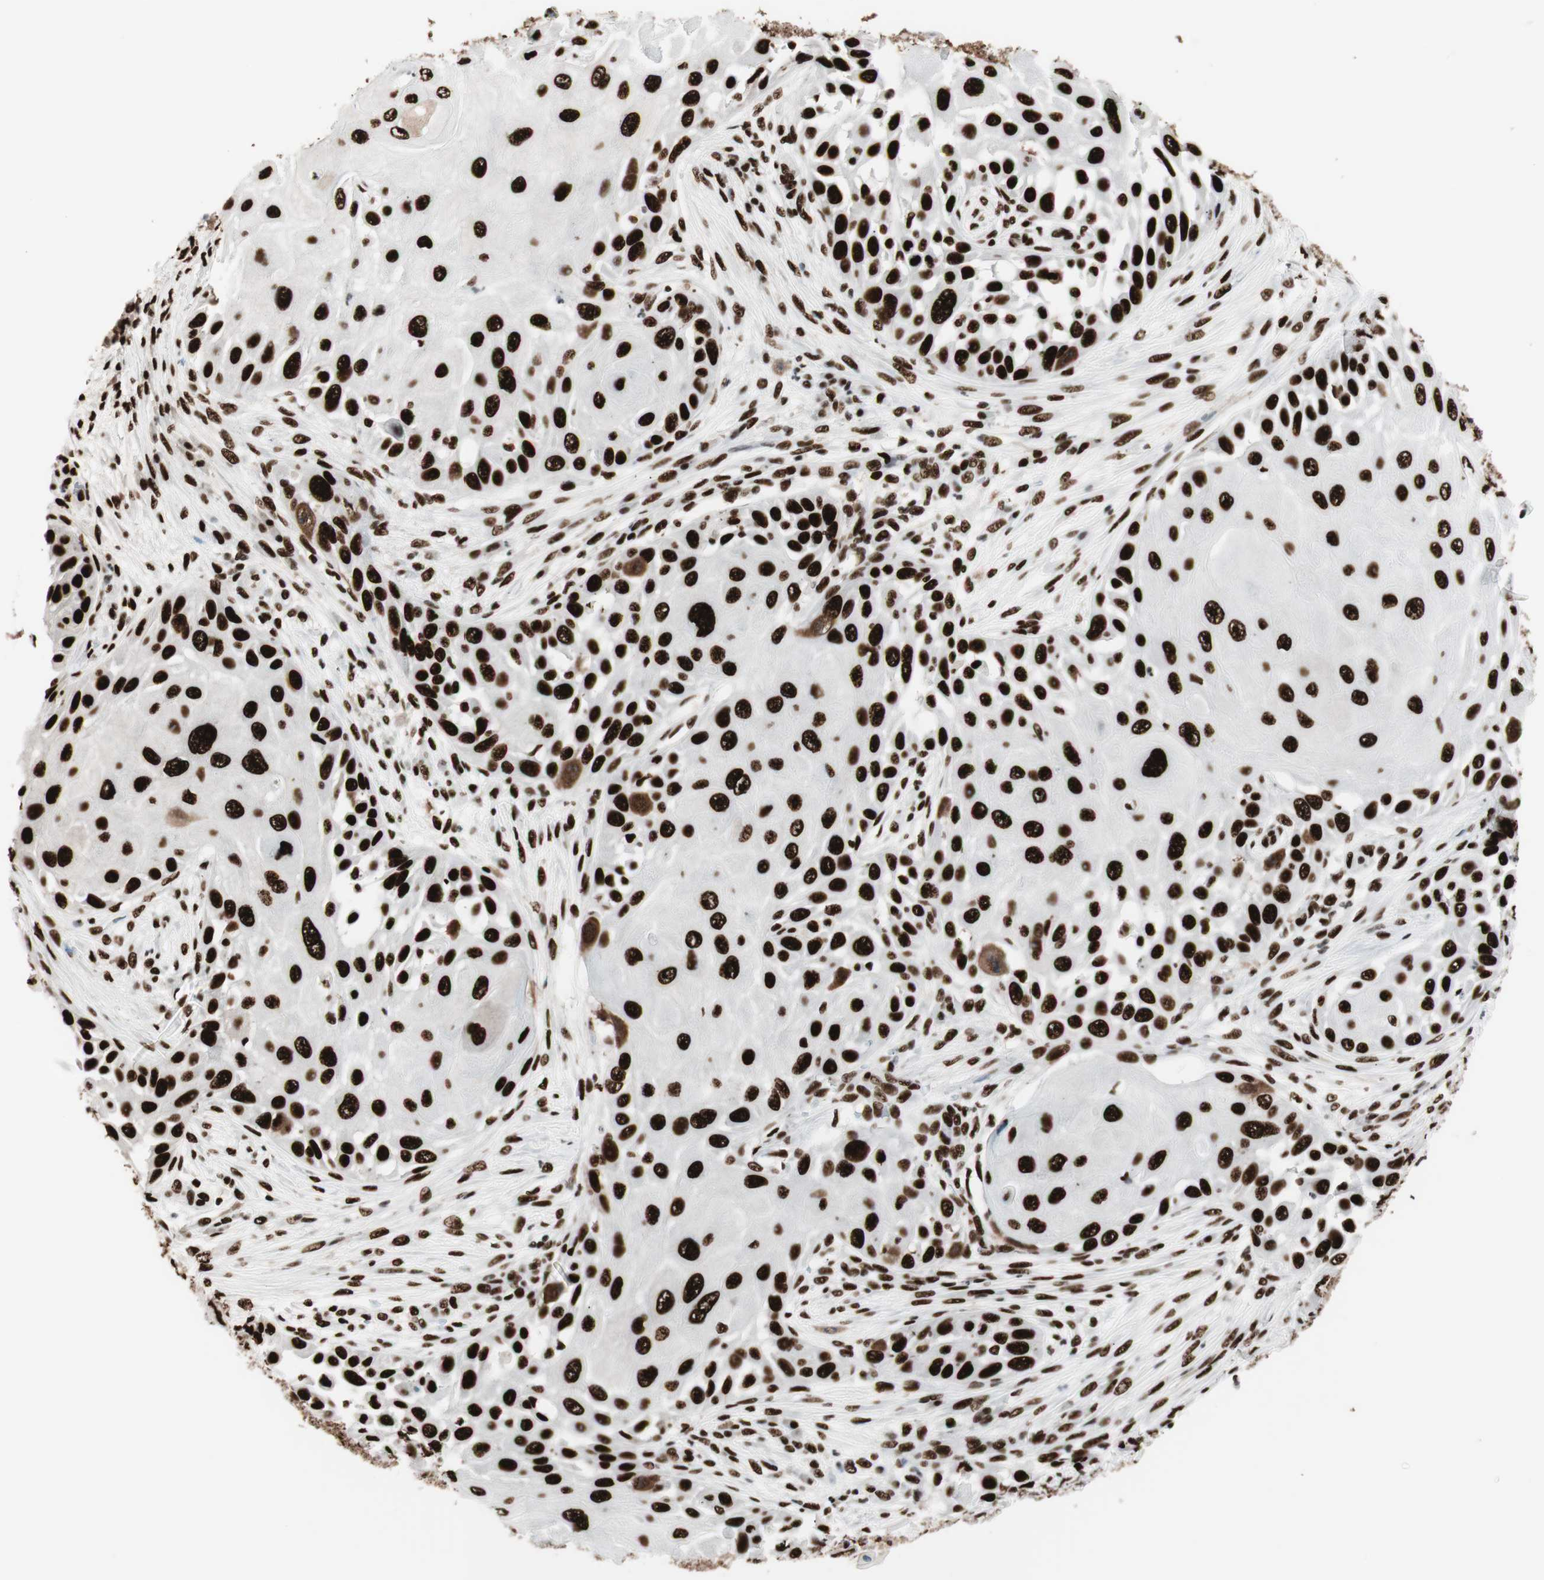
{"staining": {"intensity": "strong", "quantity": ">75%", "location": "nuclear"}, "tissue": "skin cancer", "cell_type": "Tumor cells", "image_type": "cancer", "snomed": [{"axis": "morphology", "description": "Squamous cell carcinoma, NOS"}, {"axis": "topography", "description": "Skin"}], "caption": "Immunohistochemical staining of human skin cancer (squamous cell carcinoma) reveals high levels of strong nuclear expression in about >75% of tumor cells.", "gene": "PSME3", "patient": {"sex": "female", "age": 44}}